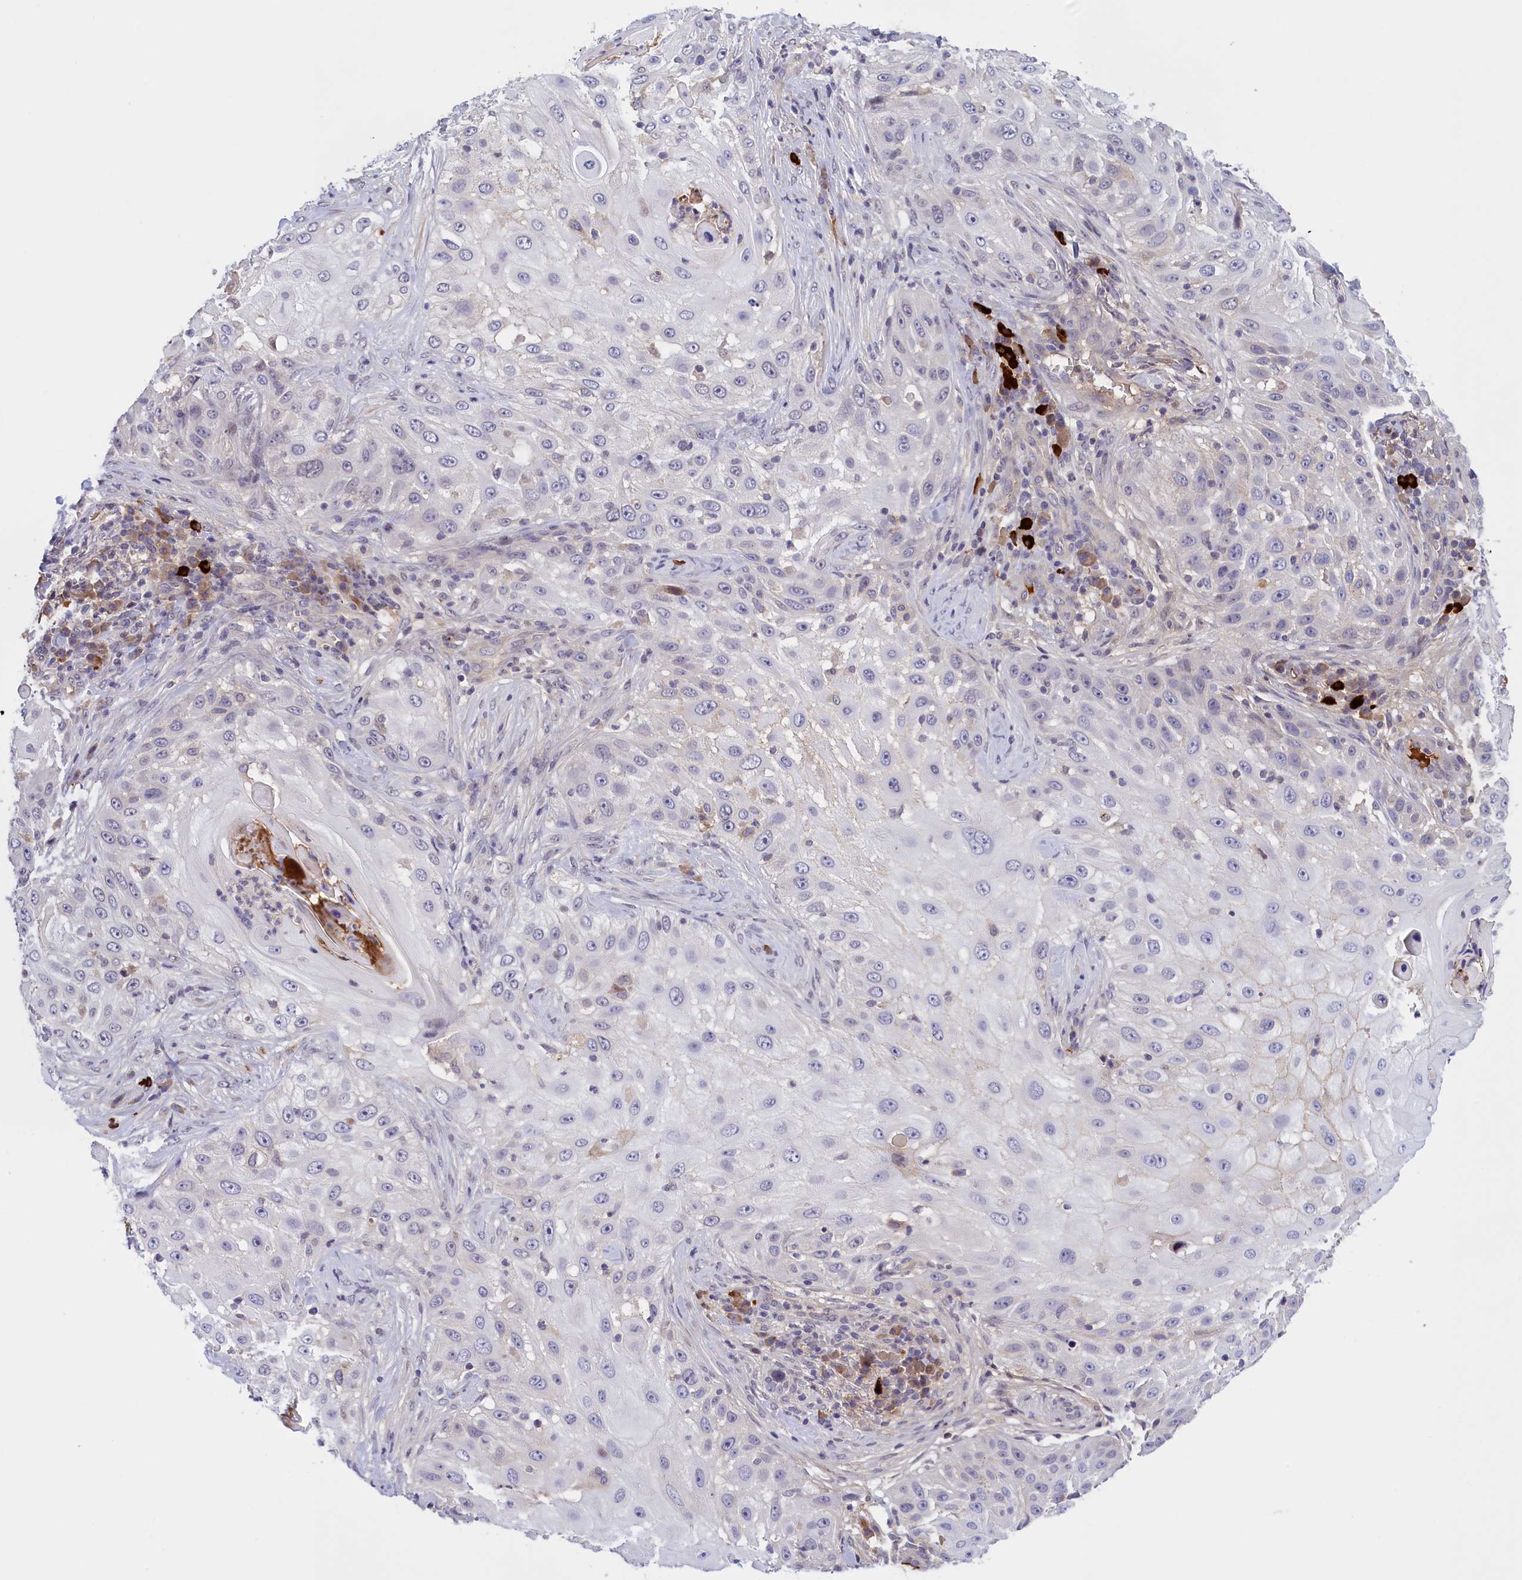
{"staining": {"intensity": "negative", "quantity": "none", "location": "none"}, "tissue": "skin cancer", "cell_type": "Tumor cells", "image_type": "cancer", "snomed": [{"axis": "morphology", "description": "Squamous cell carcinoma, NOS"}, {"axis": "topography", "description": "Skin"}], "caption": "This is an IHC histopathology image of human skin cancer. There is no expression in tumor cells.", "gene": "RRAD", "patient": {"sex": "female", "age": 44}}